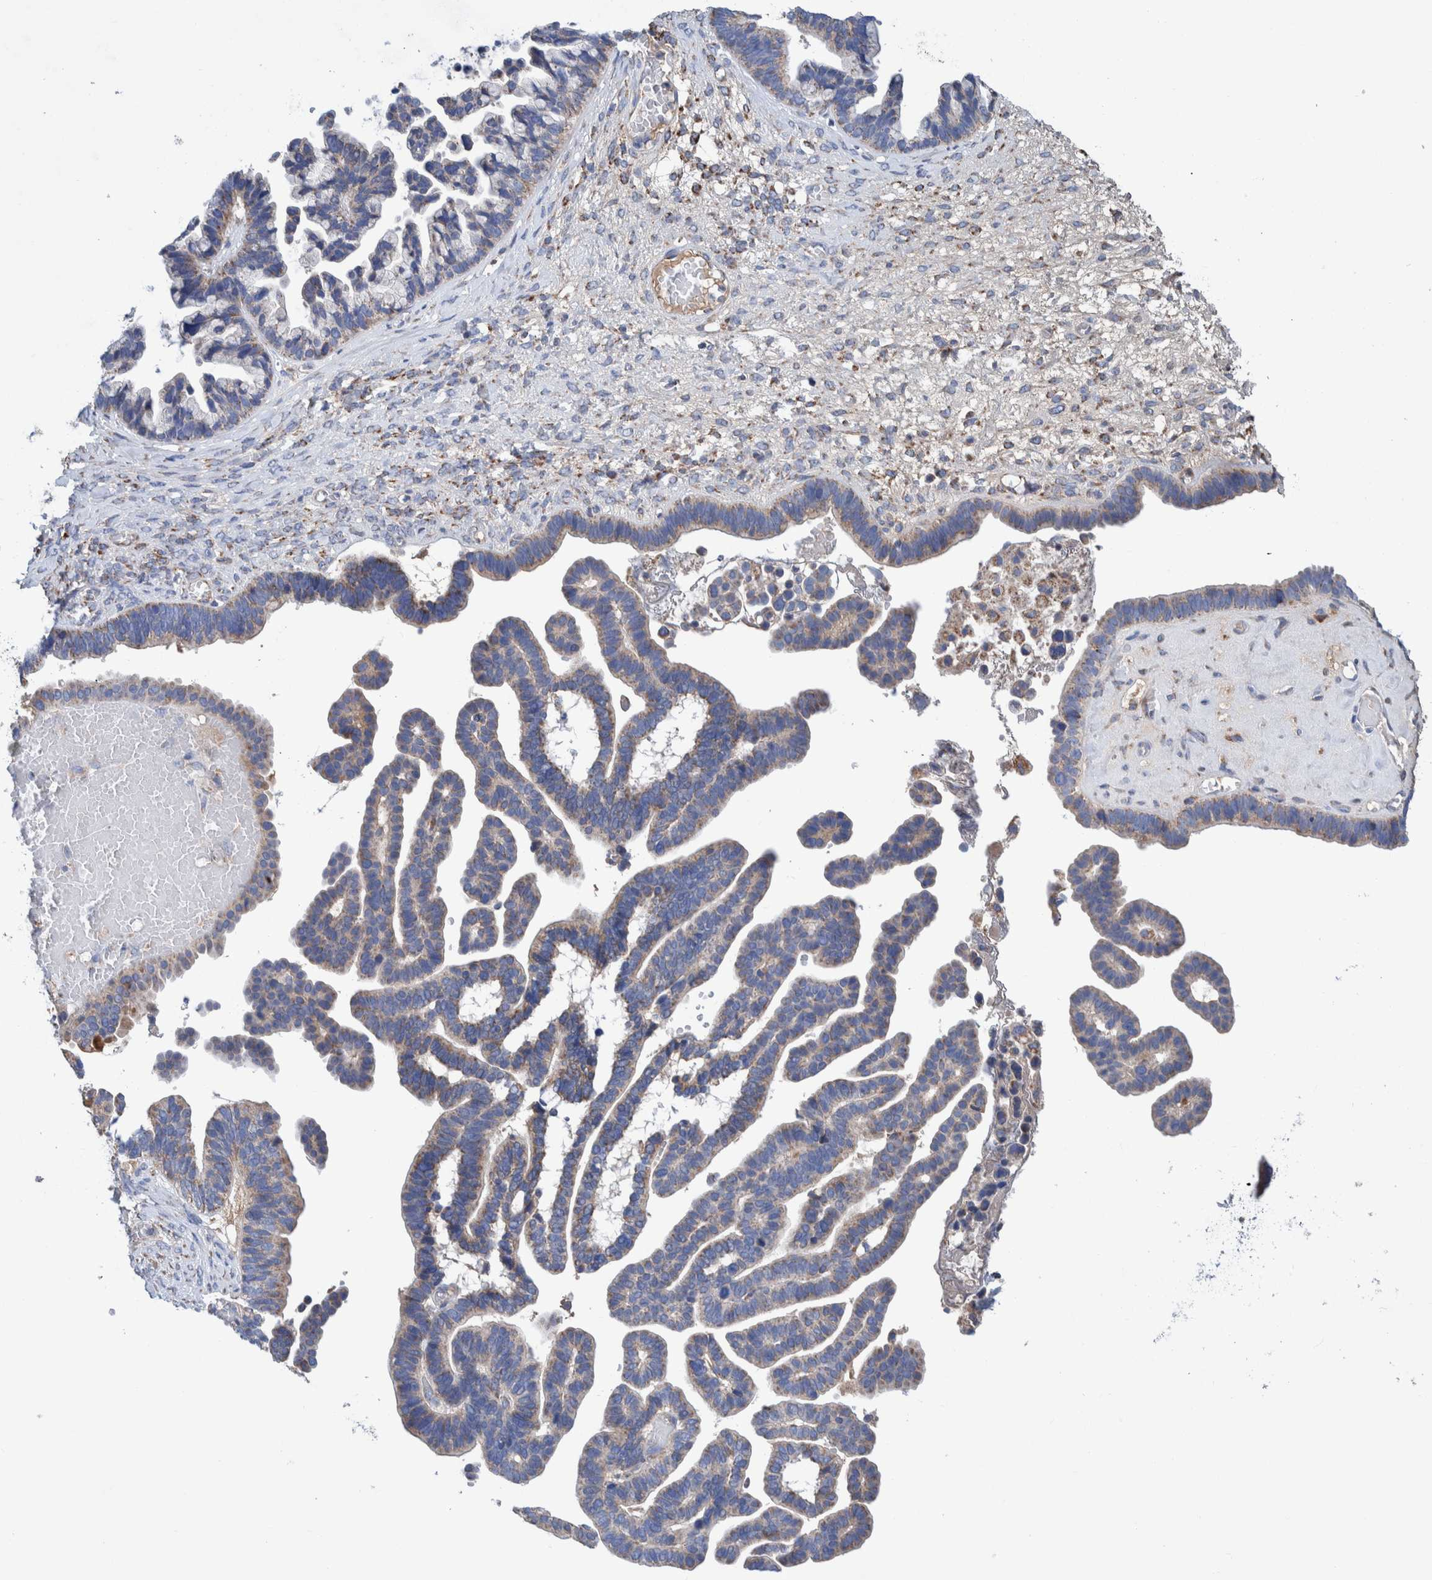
{"staining": {"intensity": "weak", "quantity": "25%-75%", "location": "cytoplasmic/membranous"}, "tissue": "ovarian cancer", "cell_type": "Tumor cells", "image_type": "cancer", "snomed": [{"axis": "morphology", "description": "Cystadenocarcinoma, serous, NOS"}, {"axis": "topography", "description": "Ovary"}], "caption": "Immunohistochemistry (IHC) staining of ovarian cancer, which demonstrates low levels of weak cytoplasmic/membranous expression in about 25%-75% of tumor cells indicating weak cytoplasmic/membranous protein expression. The staining was performed using DAB (brown) for protein detection and nuclei were counterstained in hematoxylin (blue).", "gene": "DECR1", "patient": {"sex": "female", "age": 56}}